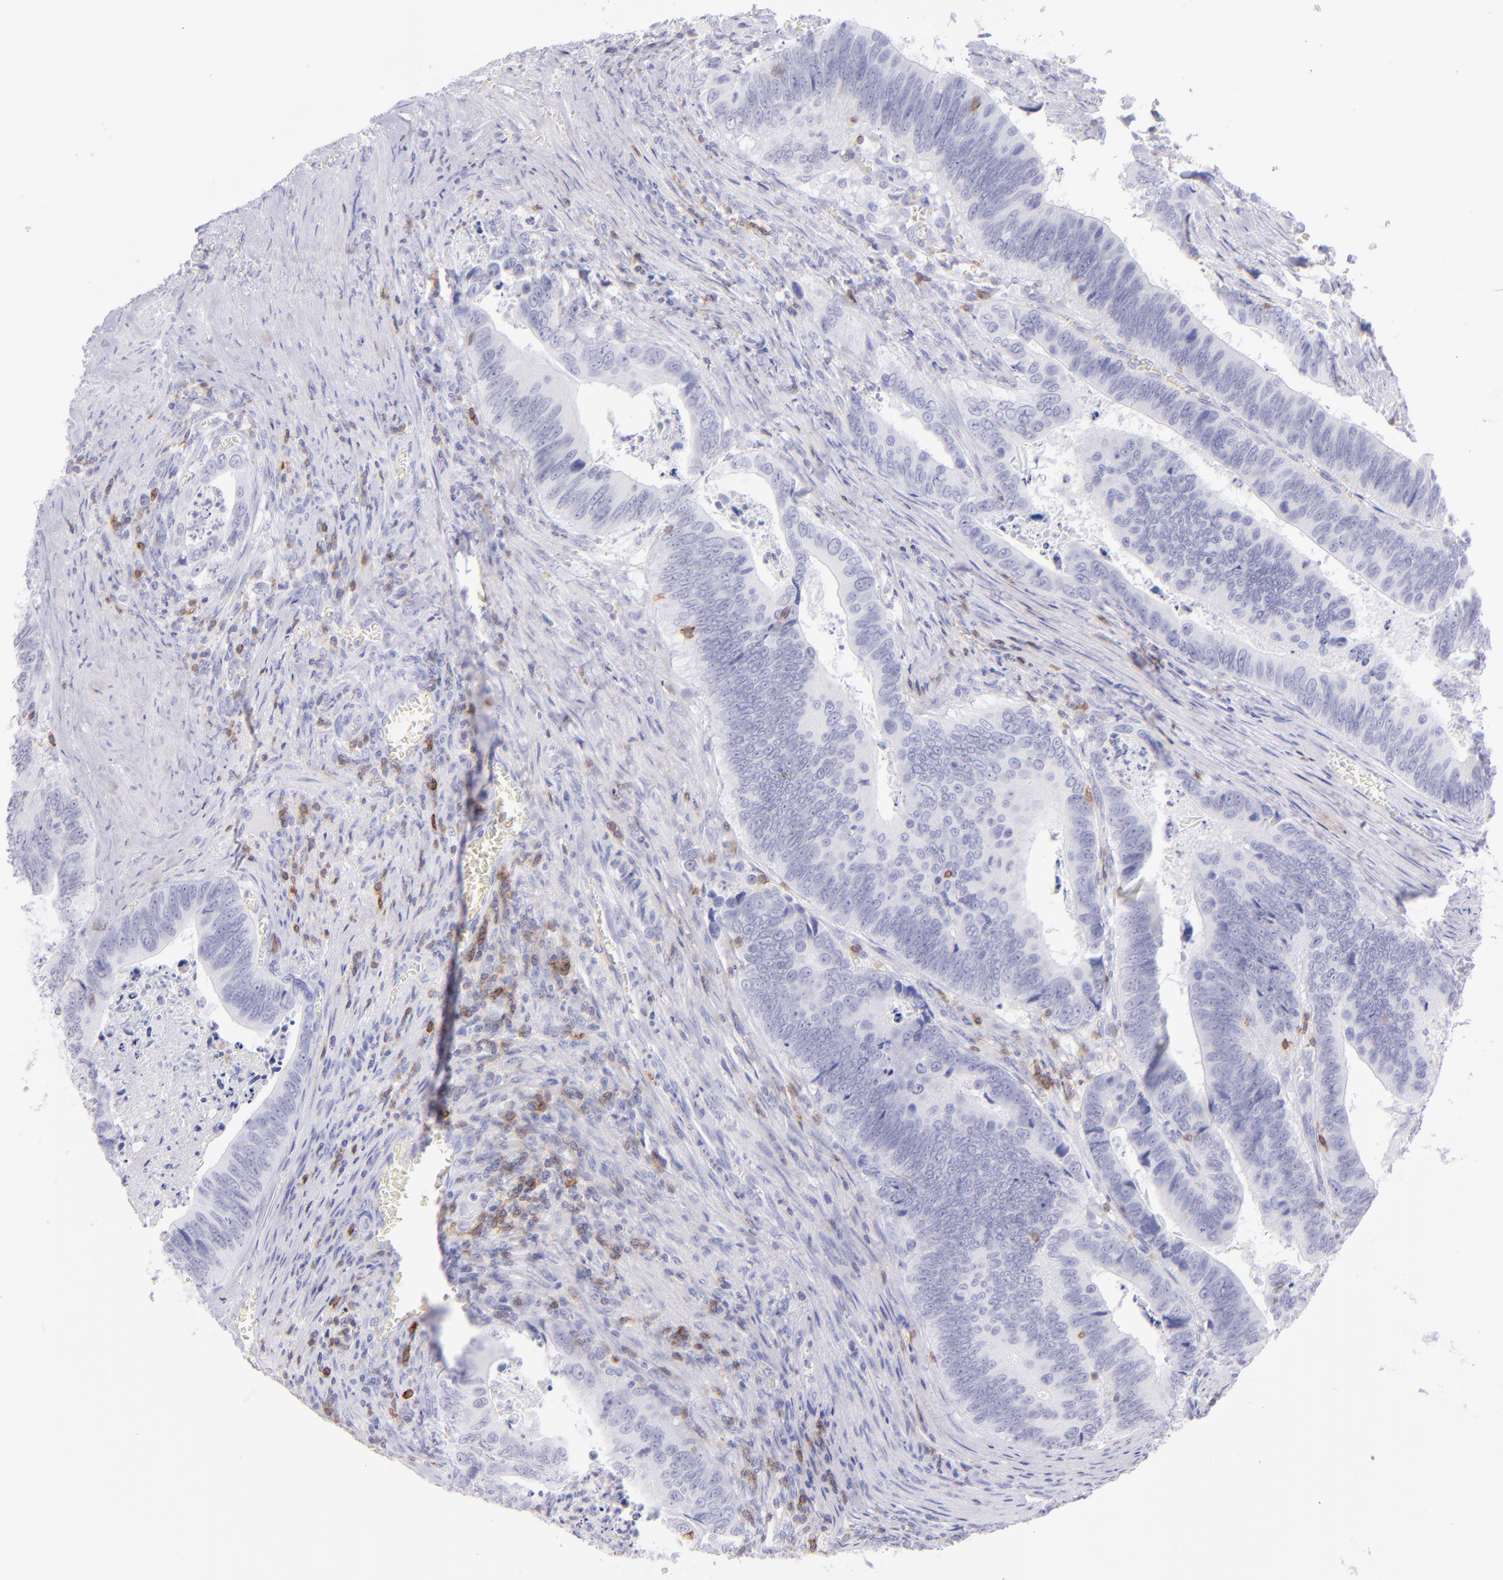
{"staining": {"intensity": "negative", "quantity": "none", "location": "none"}, "tissue": "colorectal cancer", "cell_type": "Tumor cells", "image_type": "cancer", "snomed": [{"axis": "morphology", "description": "Adenocarcinoma, NOS"}, {"axis": "topography", "description": "Colon"}], "caption": "Immunohistochemical staining of adenocarcinoma (colorectal) demonstrates no significant staining in tumor cells.", "gene": "CD69", "patient": {"sex": "male", "age": 72}}